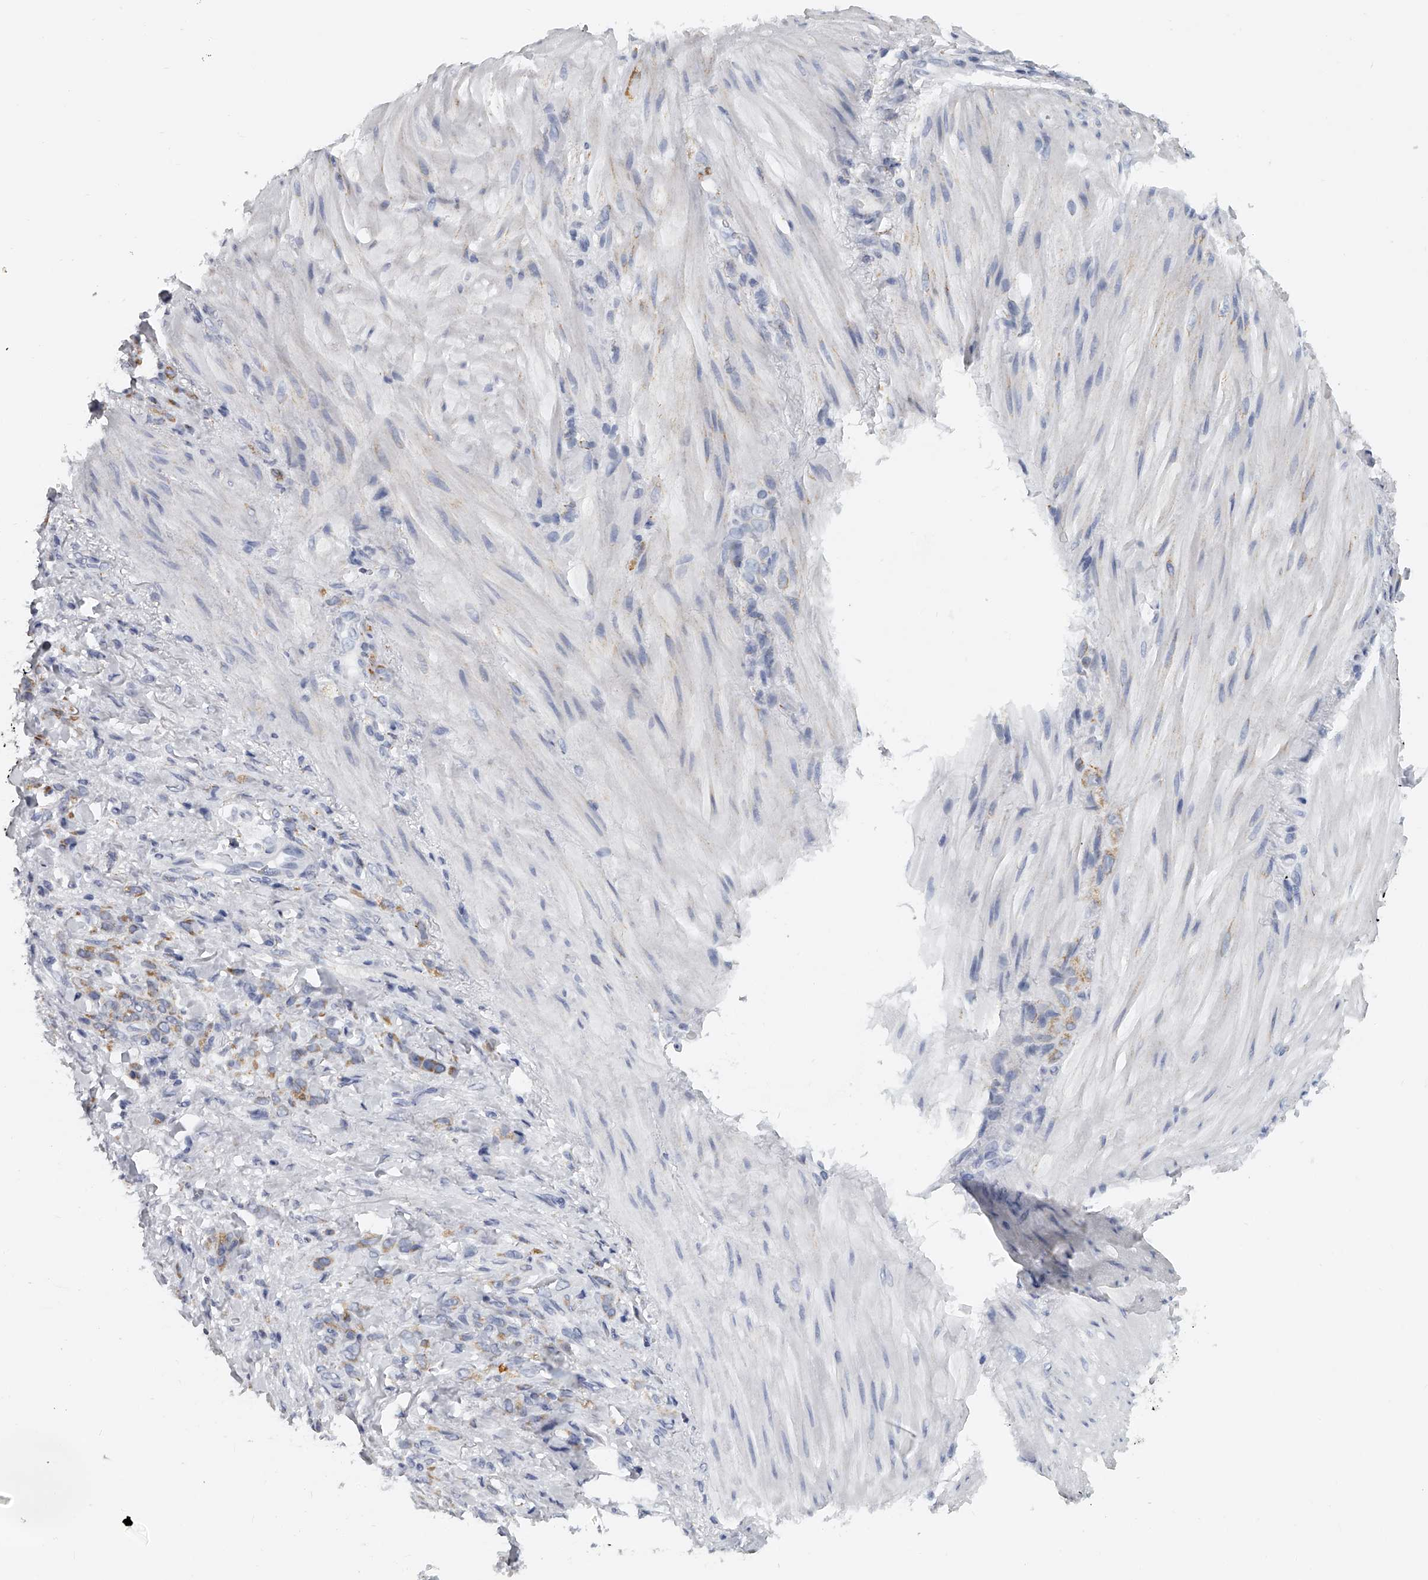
{"staining": {"intensity": "moderate", "quantity": "25%-75%", "location": "cytoplasmic/membranous"}, "tissue": "stomach cancer", "cell_type": "Tumor cells", "image_type": "cancer", "snomed": [{"axis": "morphology", "description": "Normal tissue, NOS"}, {"axis": "morphology", "description": "Adenocarcinoma, NOS"}, {"axis": "topography", "description": "Stomach"}], "caption": "Immunohistochemistry (IHC) image of neoplastic tissue: human stomach adenocarcinoma stained using IHC reveals medium levels of moderate protein expression localized specifically in the cytoplasmic/membranous of tumor cells, appearing as a cytoplasmic/membranous brown color.", "gene": "KLHL7", "patient": {"sex": "male", "age": 82}}